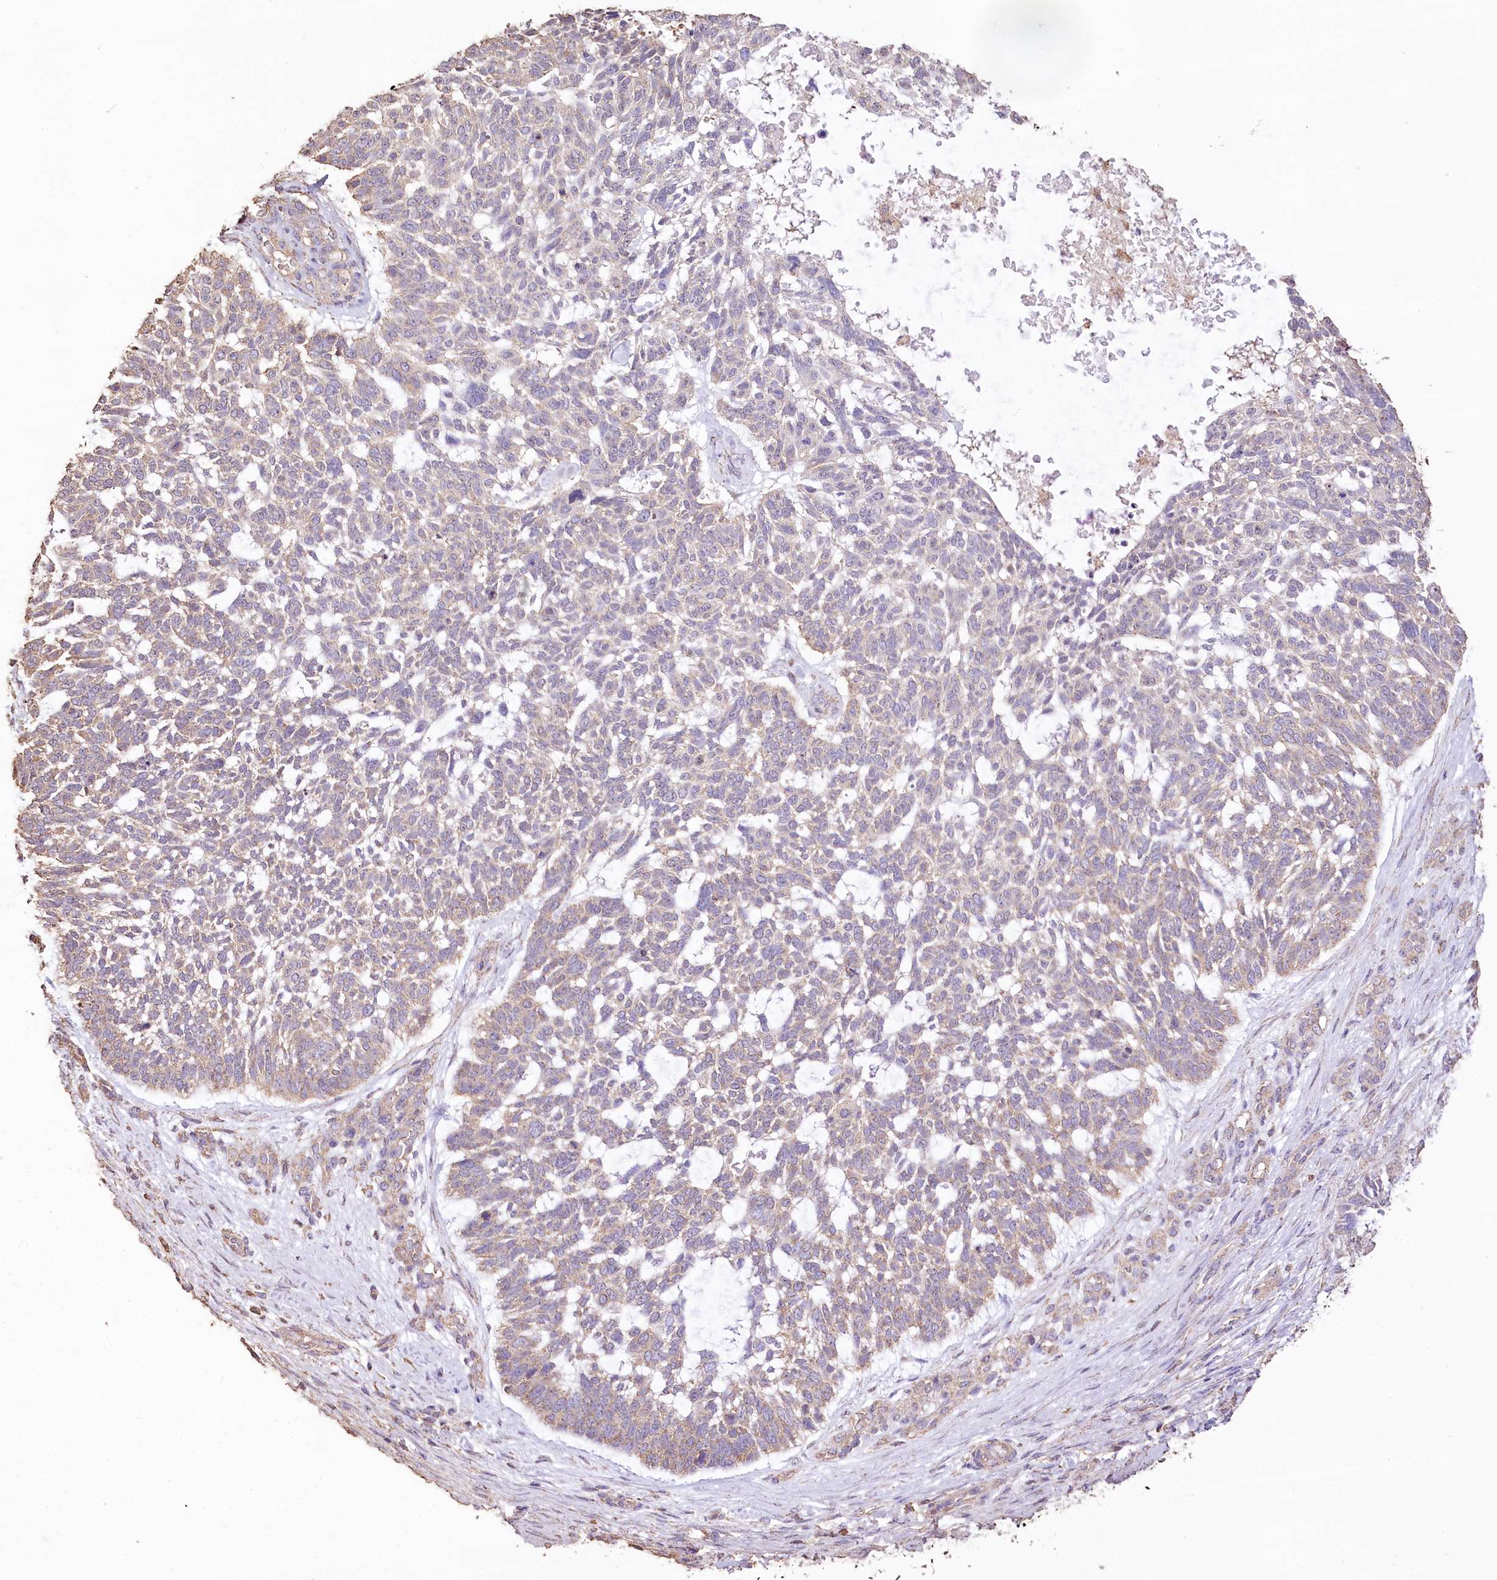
{"staining": {"intensity": "negative", "quantity": "none", "location": "none"}, "tissue": "skin cancer", "cell_type": "Tumor cells", "image_type": "cancer", "snomed": [{"axis": "morphology", "description": "Basal cell carcinoma"}, {"axis": "topography", "description": "Skin"}], "caption": "Micrograph shows no significant protein staining in tumor cells of skin basal cell carcinoma. The staining is performed using DAB brown chromogen with nuclei counter-stained in using hematoxylin.", "gene": "IREB2", "patient": {"sex": "male", "age": 88}}